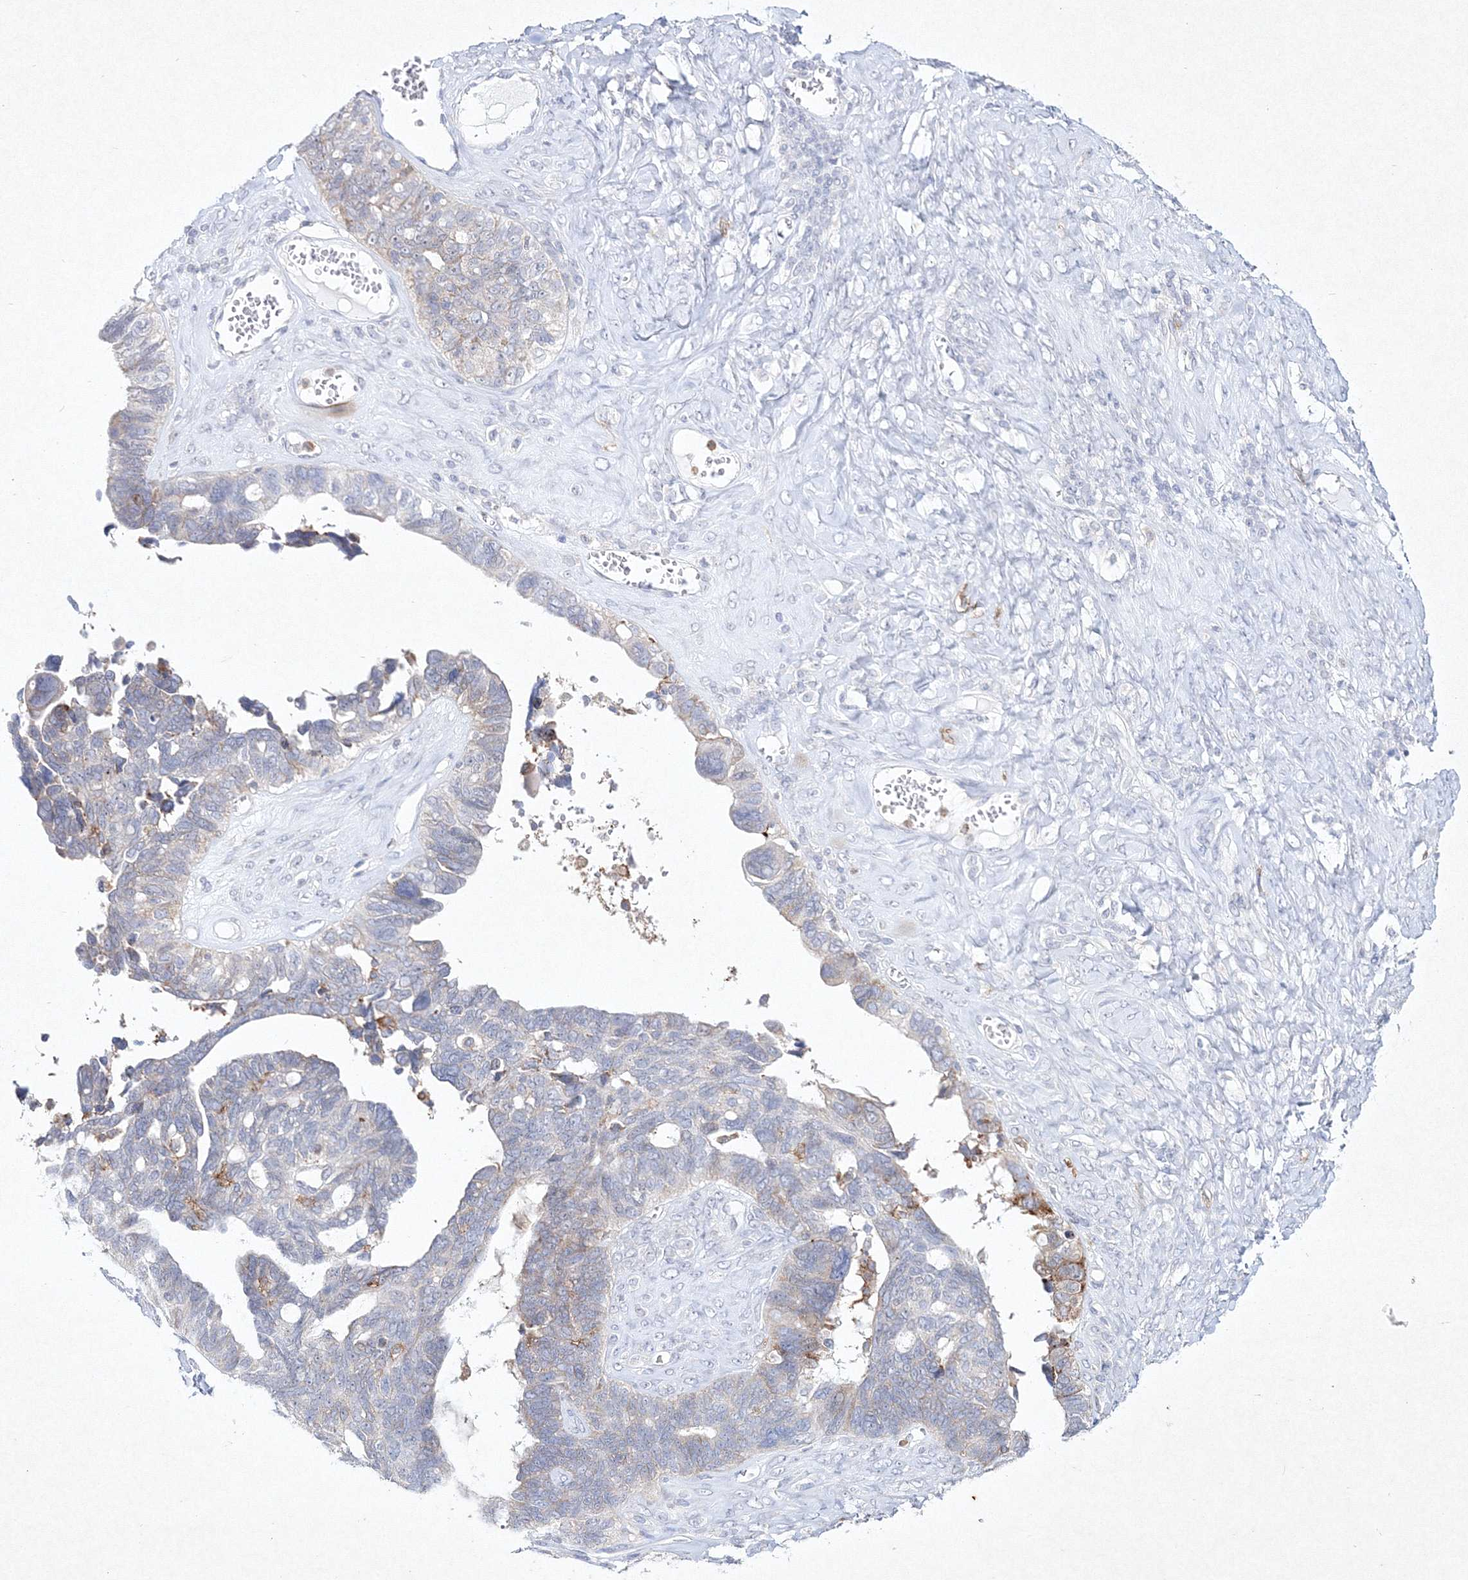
{"staining": {"intensity": "negative", "quantity": "none", "location": "none"}, "tissue": "ovarian cancer", "cell_type": "Tumor cells", "image_type": "cancer", "snomed": [{"axis": "morphology", "description": "Cystadenocarcinoma, serous, NOS"}, {"axis": "topography", "description": "Ovary"}], "caption": "Image shows no protein staining in tumor cells of ovarian cancer tissue.", "gene": "HCST", "patient": {"sex": "female", "age": 79}}